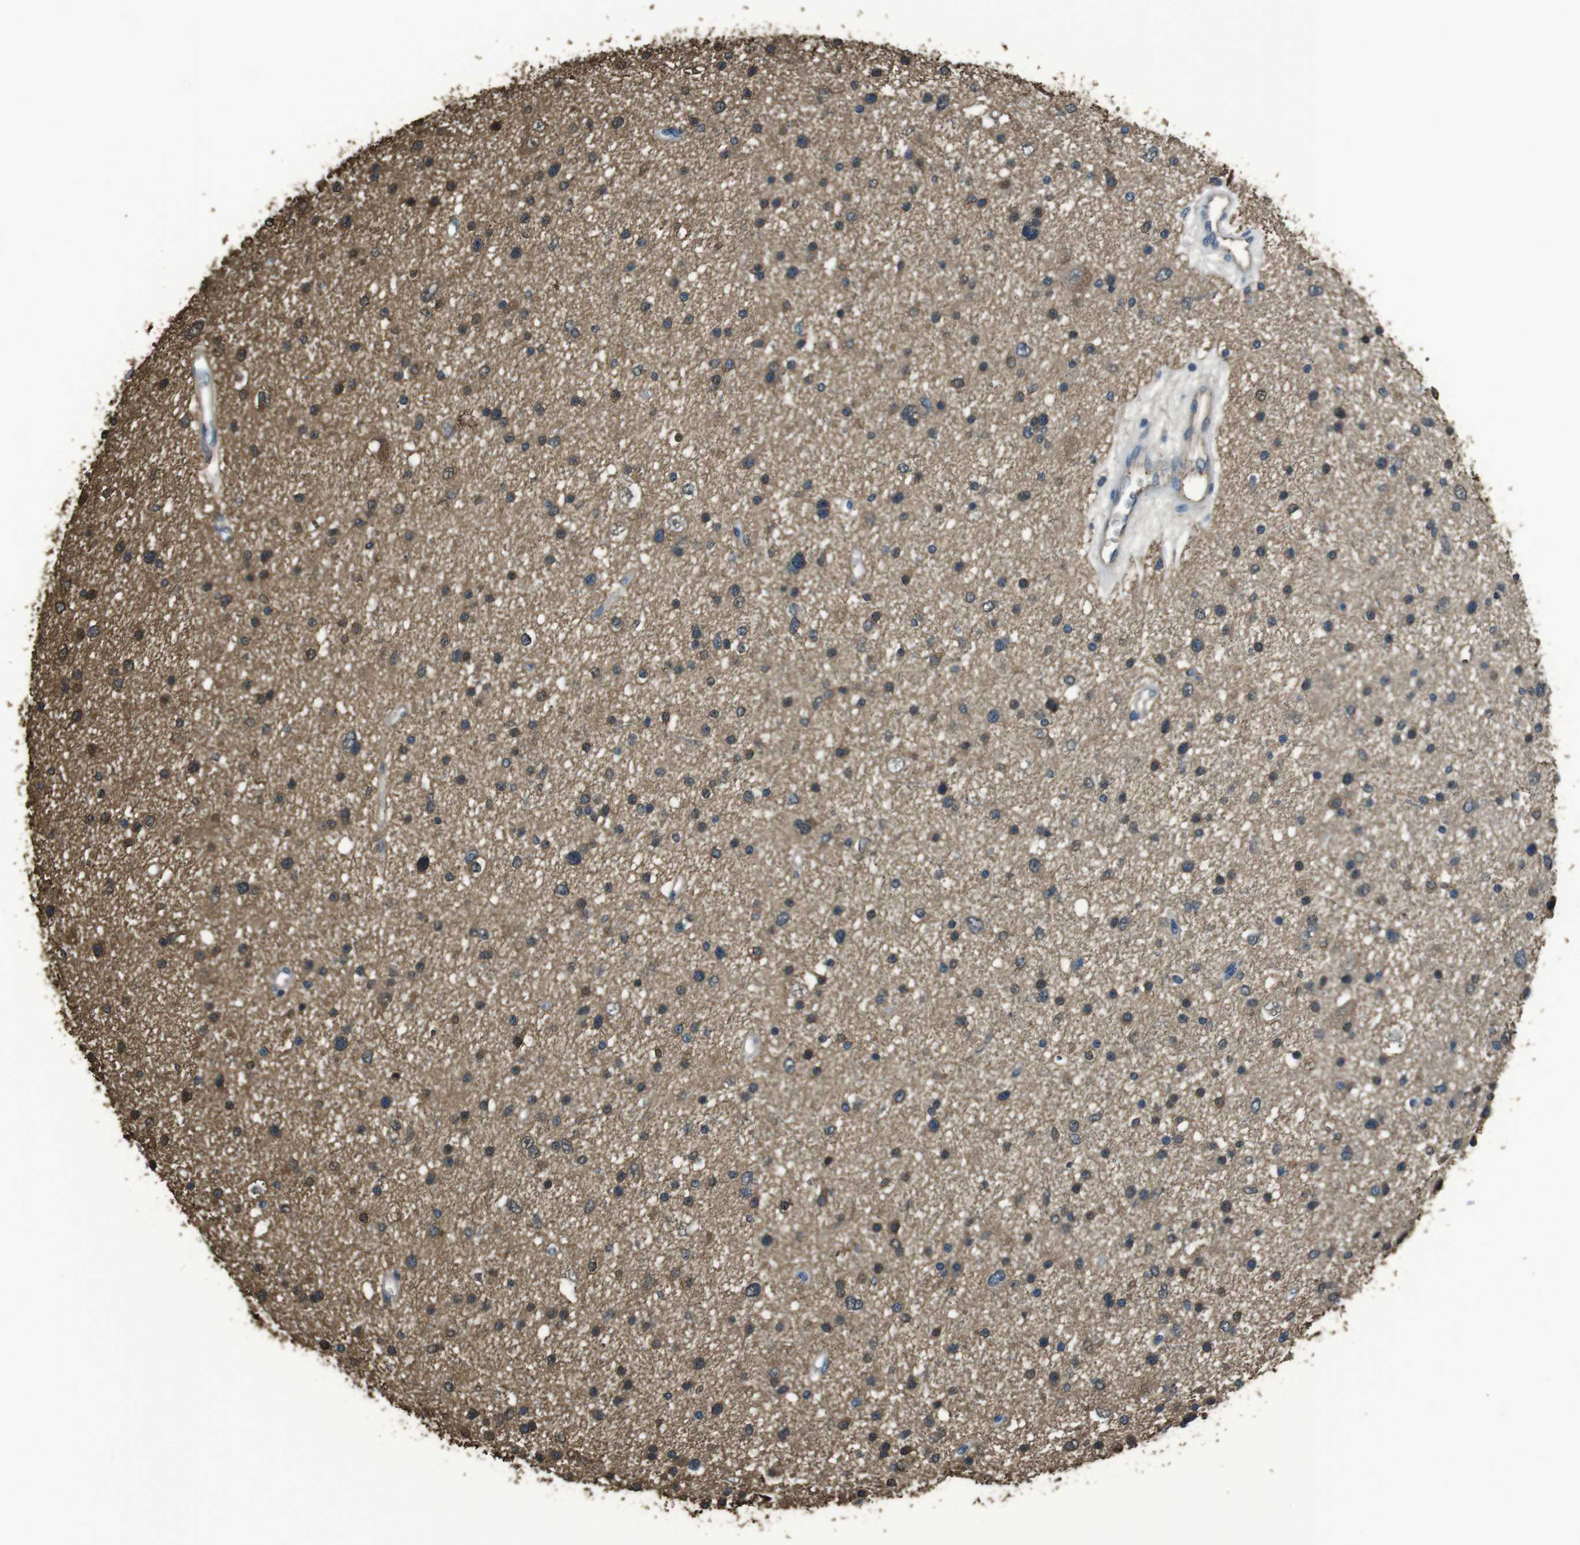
{"staining": {"intensity": "moderate", "quantity": "<25%", "location": "cytoplasmic/membranous,nuclear"}, "tissue": "glioma", "cell_type": "Tumor cells", "image_type": "cancer", "snomed": [{"axis": "morphology", "description": "Glioma, malignant, Low grade"}, {"axis": "topography", "description": "Brain"}], "caption": "High-power microscopy captured an IHC histopathology image of glioma, revealing moderate cytoplasmic/membranous and nuclear staining in approximately <25% of tumor cells.", "gene": "TWSG1", "patient": {"sex": "female", "age": 37}}